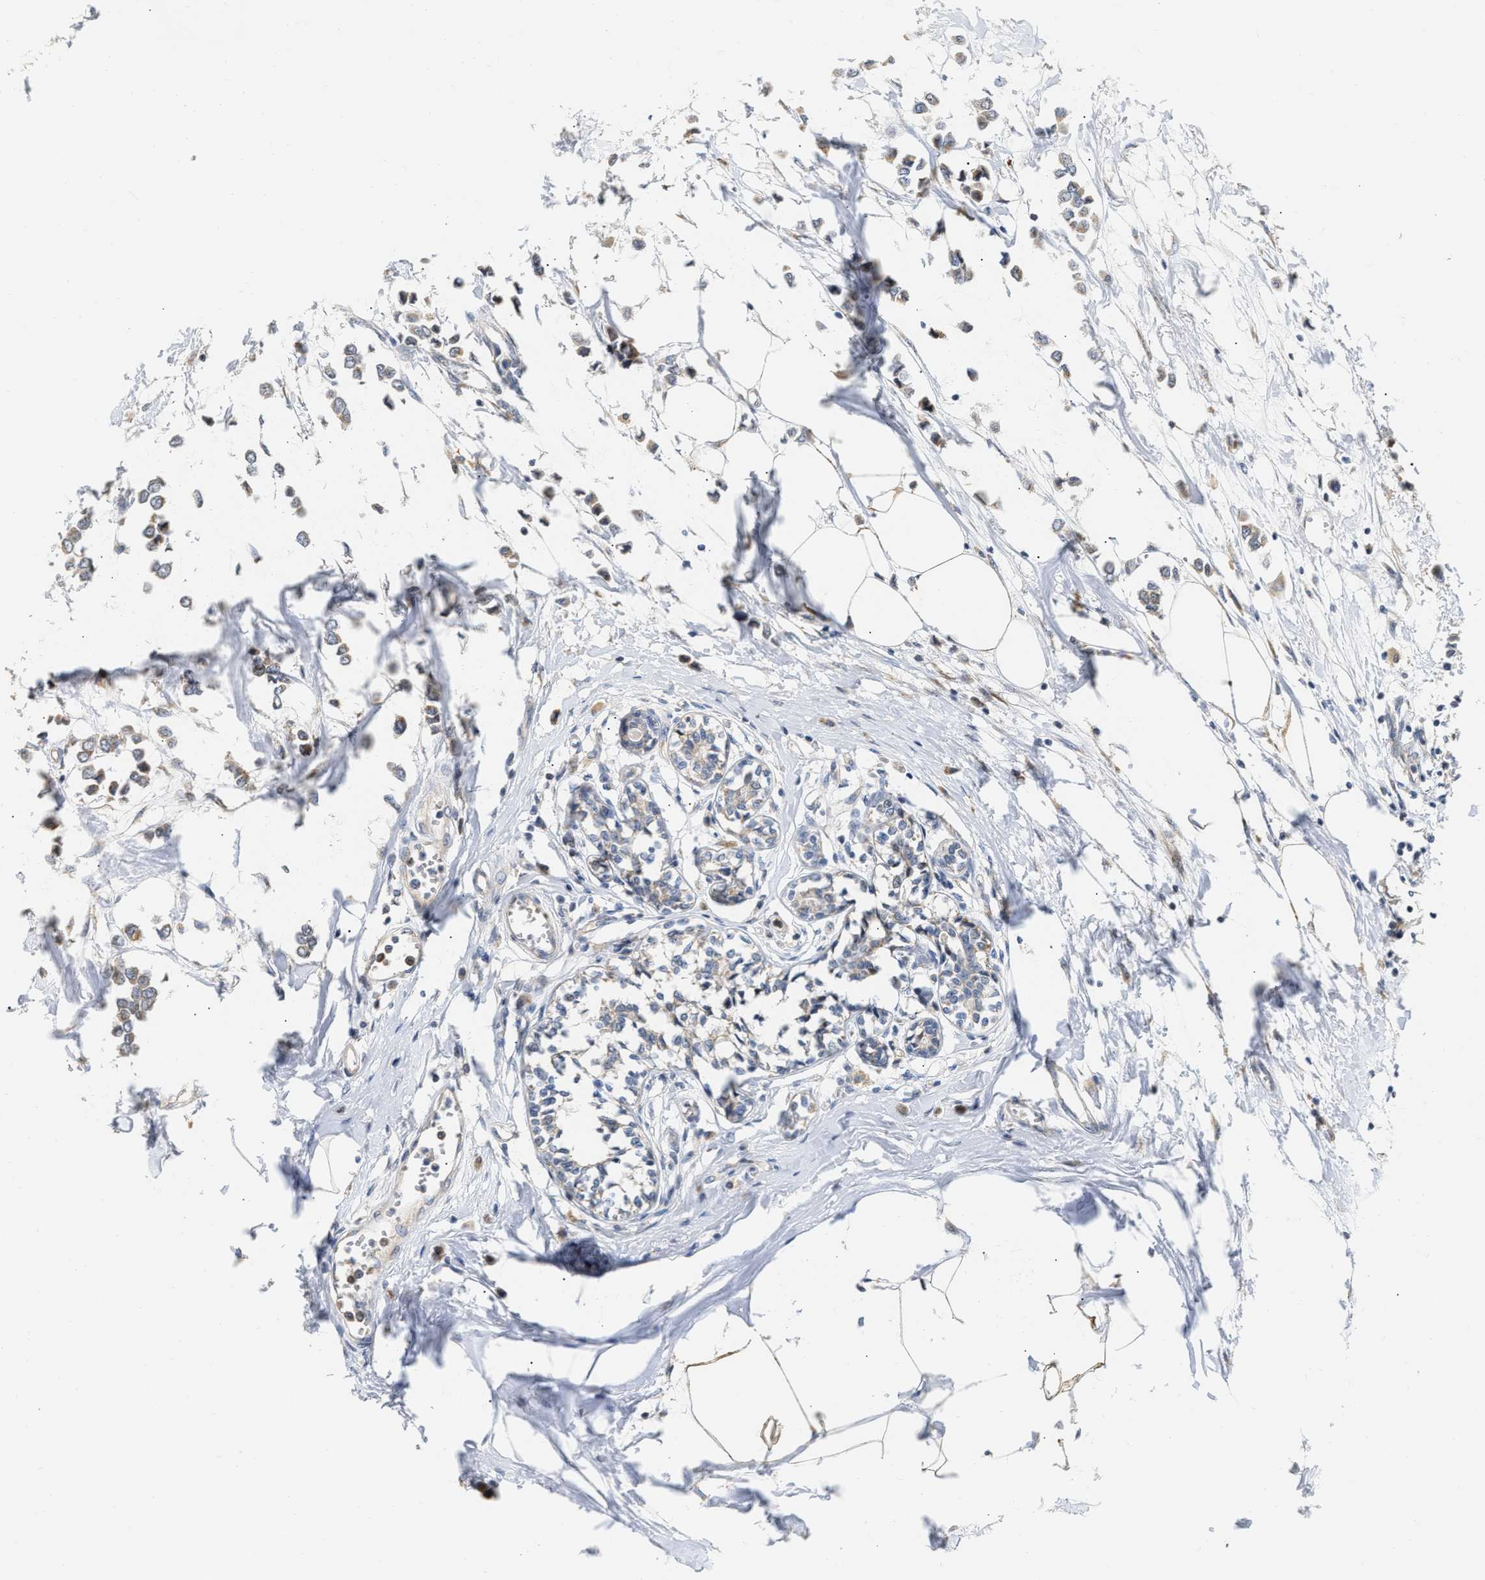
{"staining": {"intensity": "weak", "quantity": ">75%", "location": "cytoplasmic/membranous"}, "tissue": "breast cancer", "cell_type": "Tumor cells", "image_type": "cancer", "snomed": [{"axis": "morphology", "description": "Lobular carcinoma"}, {"axis": "topography", "description": "Breast"}], "caption": "Immunohistochemistry (IHC) photomicrograph of neoplastic tissue: human breast cancer stained using IHC reveals low levels of weak protein expression localized specifically in the cytoplasmic/membranous of tumor cells, appearing as a cytoplasmic/membranous brown color.", "gene": "DEPTOR", "patient": {"sex": "female", "age": 51}}